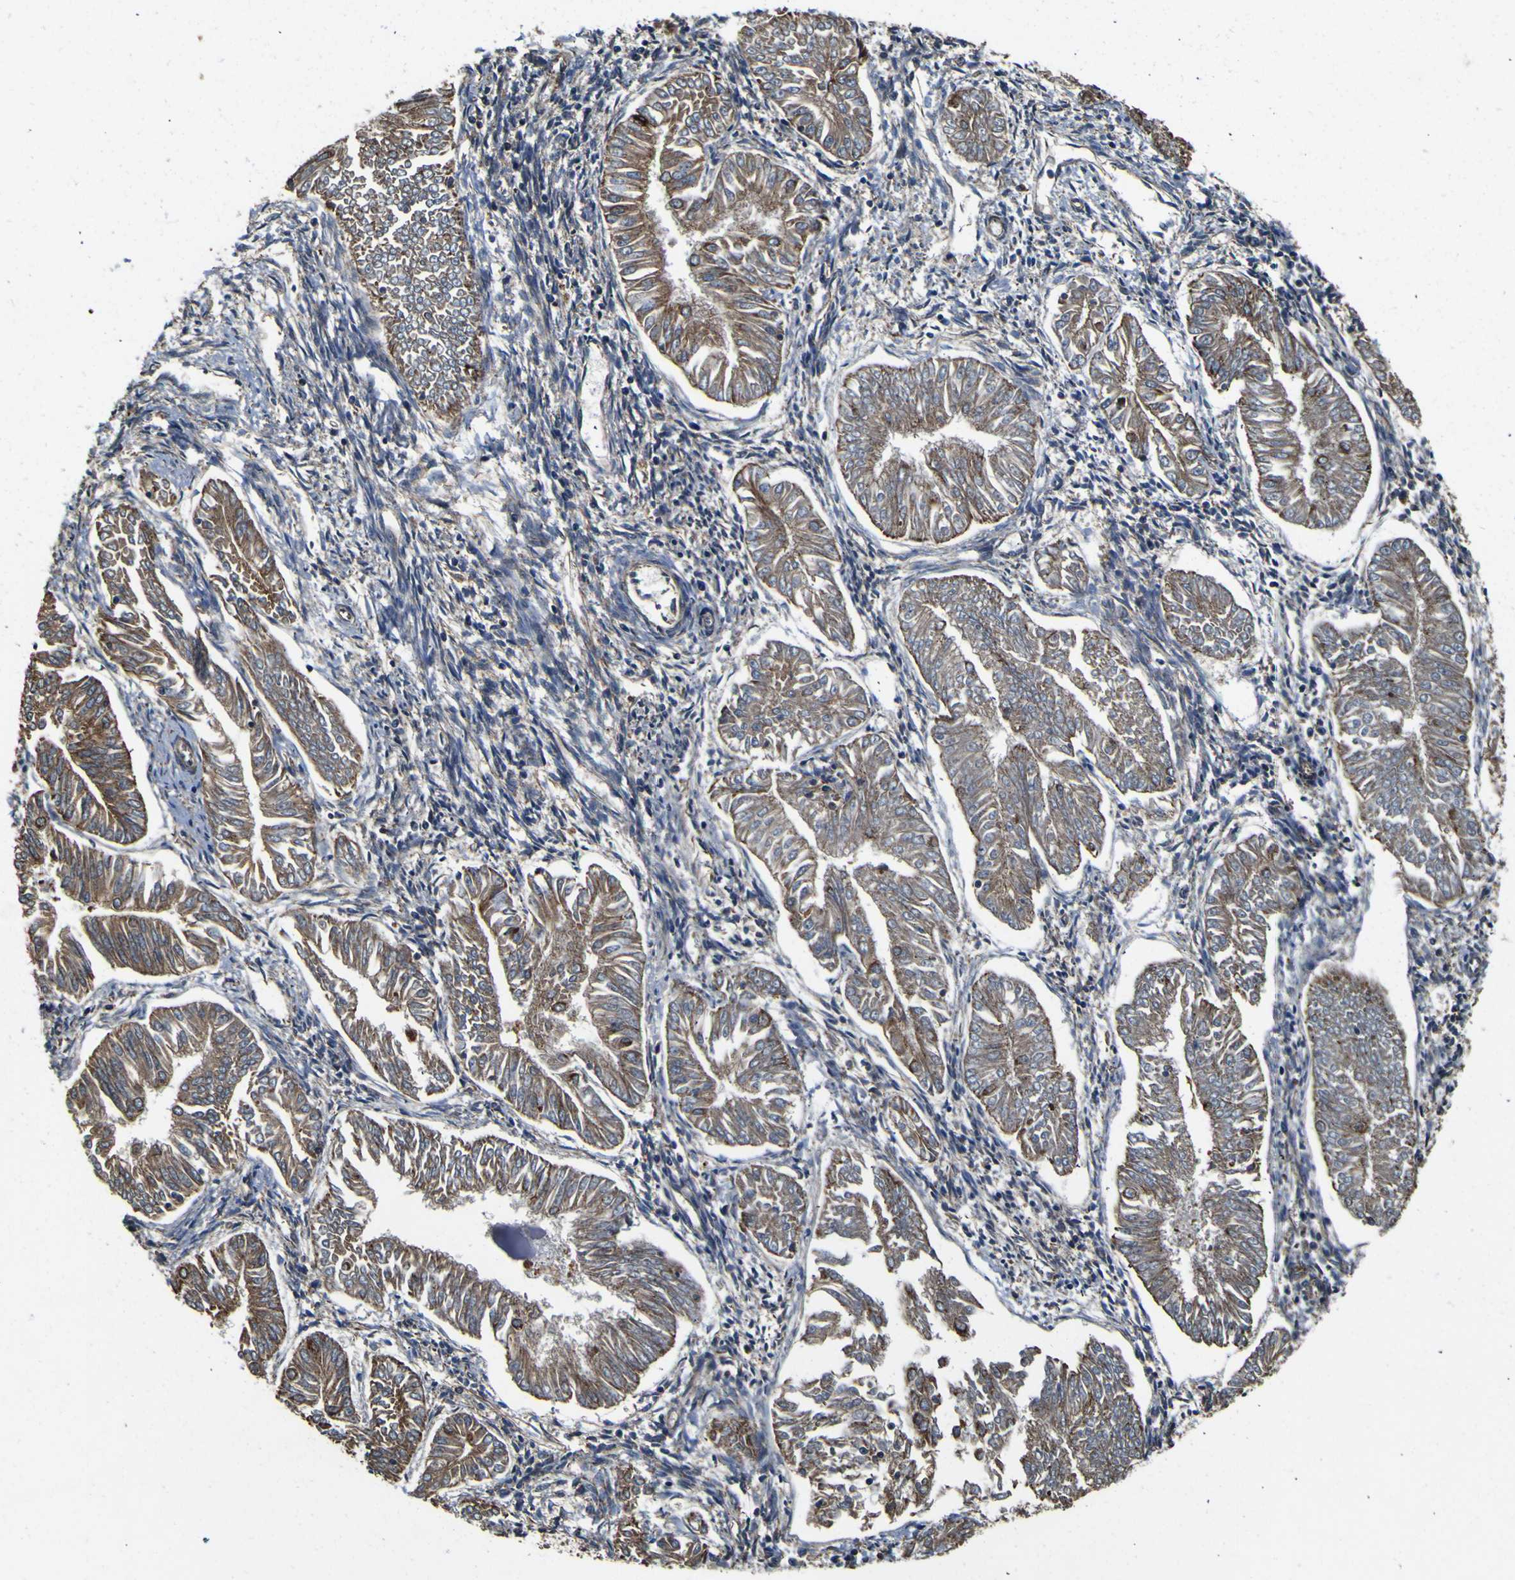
{"staining": {"intensity": "moderate", "quantity": ">75%", "location": "cytoplasmic/membranous"}, "tissue": "endometrial cancer", "cell_type": "Tumor cells", "image_type": "cancer", "snomed": [{"axis": "morphology", "description": "Adenocarcinoma, NOS"}, {"axis": "topography", "description": "Endometrium"}], "caption": "Endometrial cancer stained for a protein (brown) reveals moderate cytoplasmic/membranous positive expression in approximately >75% of tumor cells.", "gene": "INPP5A", "patient": {"sex": "female", "age": 53}}